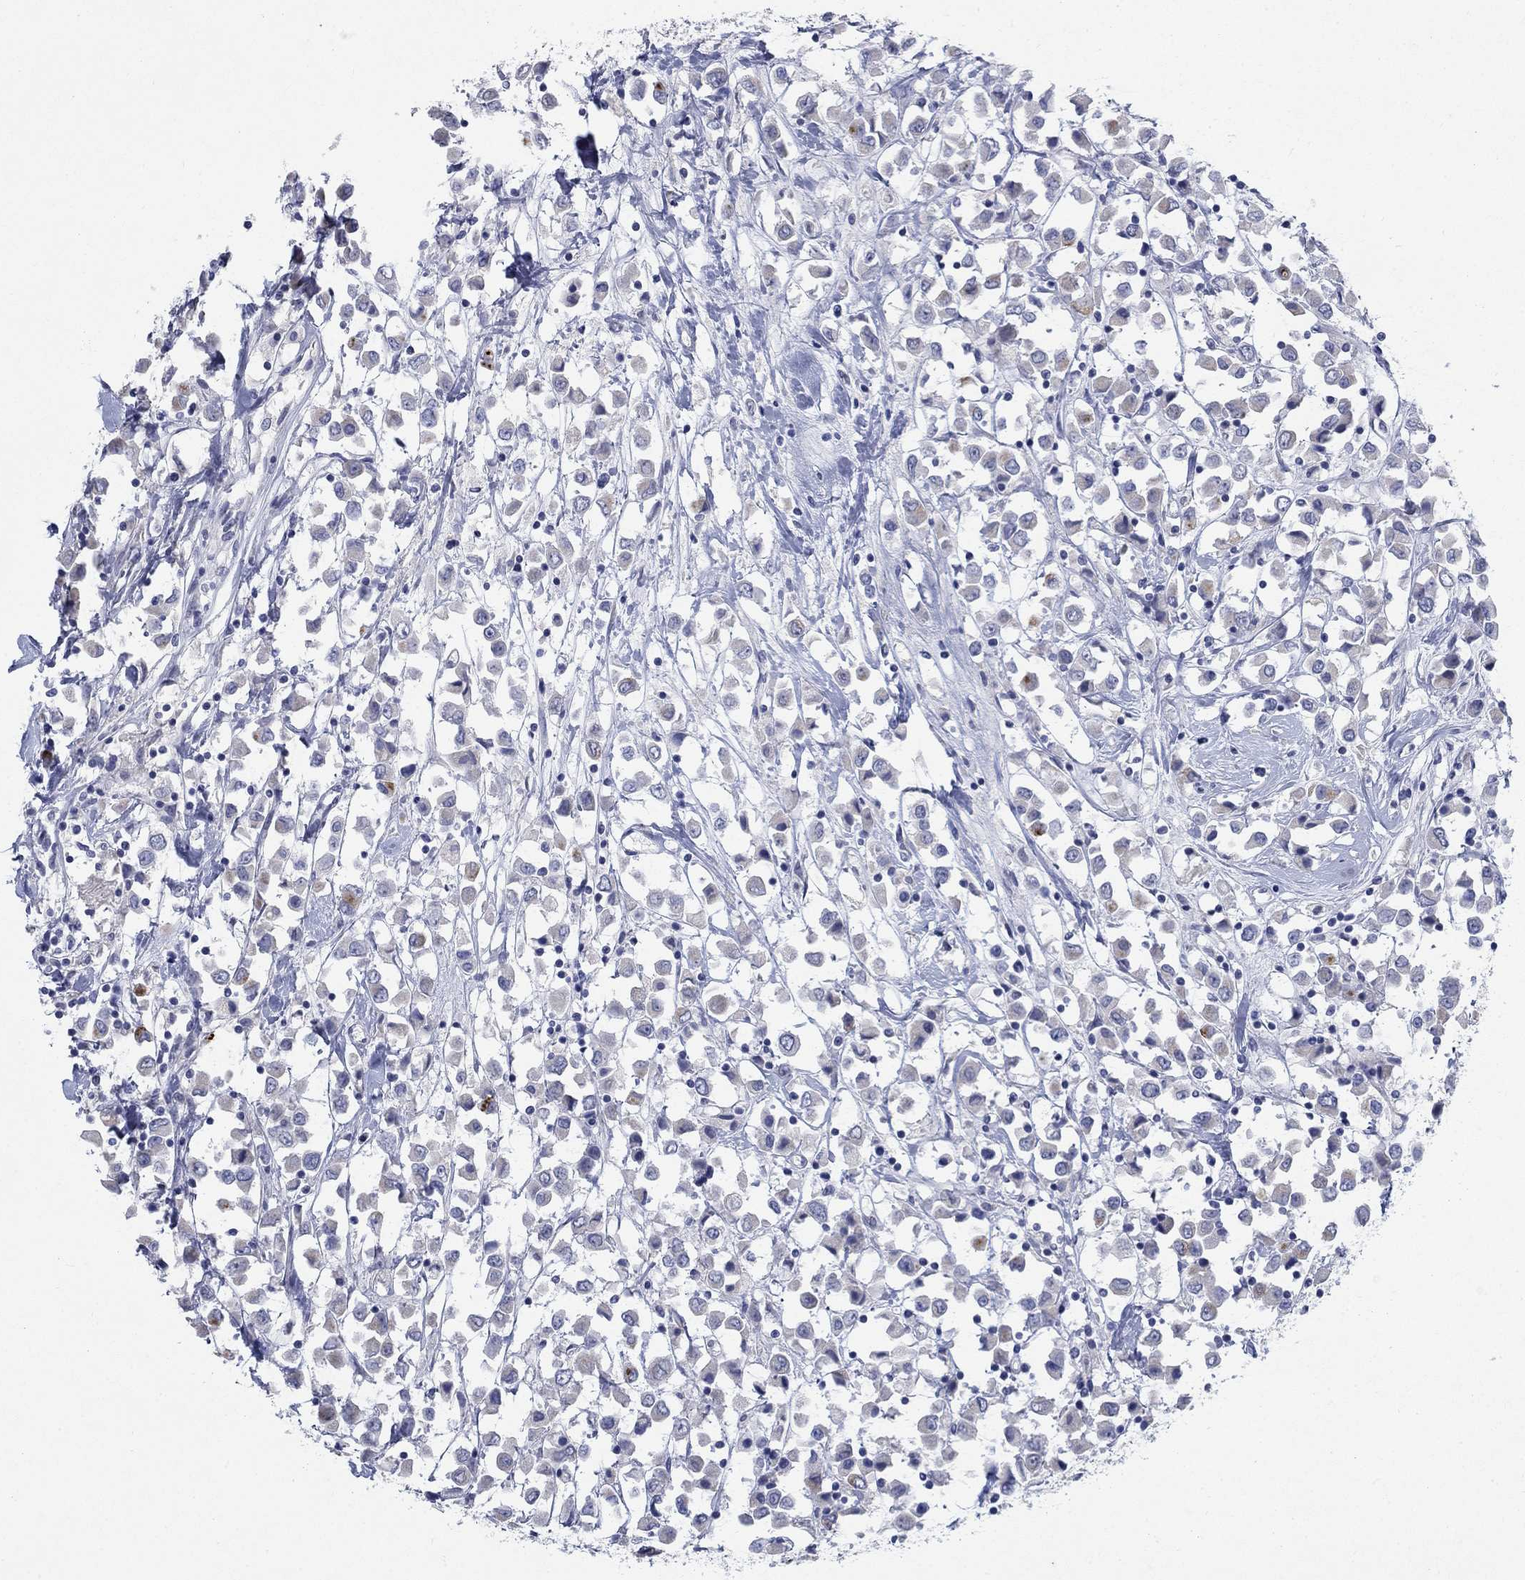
{"staining": {"intensity": "negative", "quantity": "none", "location": "none"}, "tissue": "breast cancer", "cell_type": "Tumor cells", "image_type": "cancer", "snomed": [{"axis": "morphology", "description": "Duct carcinoma"}, {"axis": "topography", "description": "Breast"}], "caption": "Tumor cells show no significant positivity in breast intraductal carcinoma.", "gene": "DNER", "patient": {"sex": "female", "age": 61}}